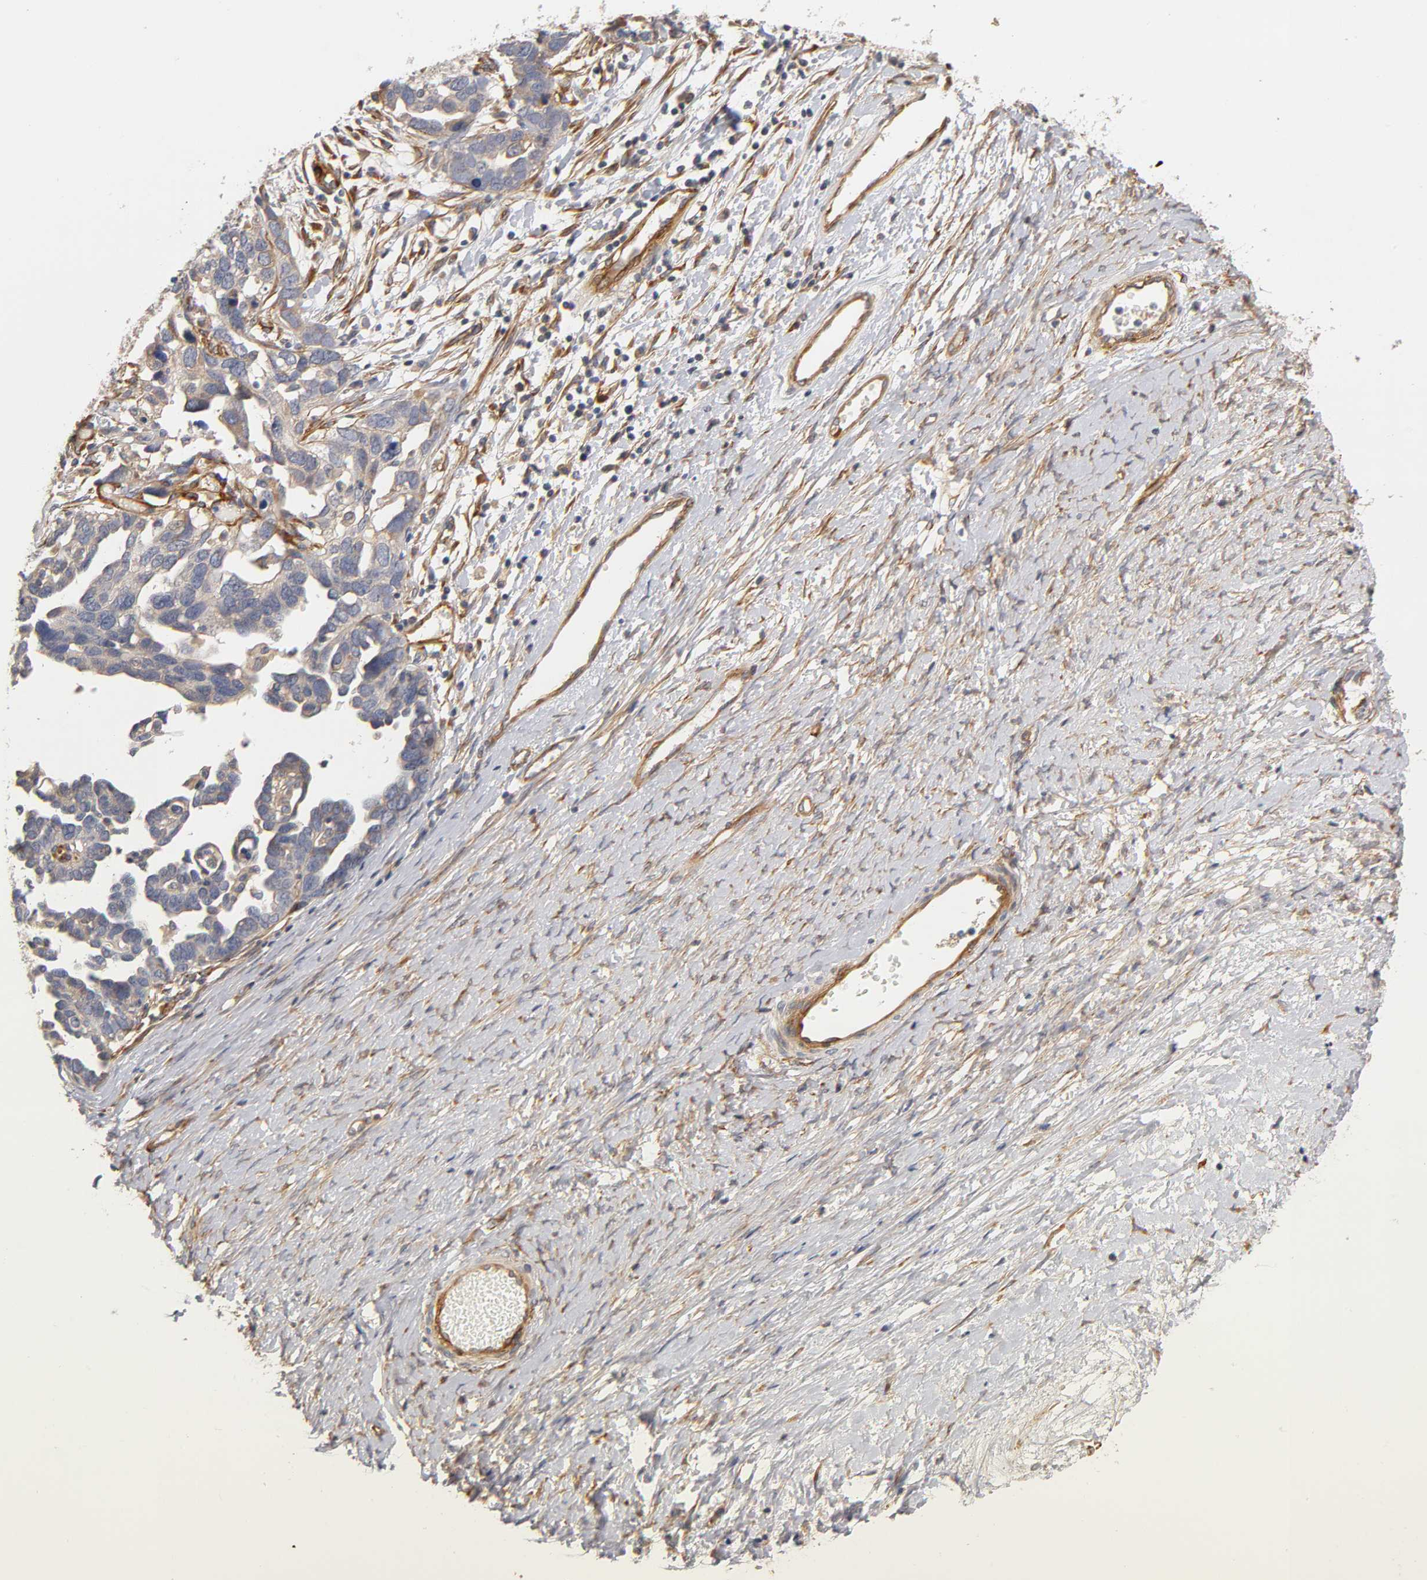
{"staining": {"intensity": "negative", "quantity": "none", "location": "none"}, "tissue": "ovarian cancer", "cell_type": "Tumor cells", "image_type": "cancer", "snomed": [{"axis": "morphology", "description": "Cystadenocarcinoma, serous, NOS"}, {"axis": "topography", "description": "Ovary"}], "caption": "Human ovarian cancer (serous cystadenocarcinoma) stained for a protein using immunohistochemistry (IHC) demonstrates no expression in tumor cells.", "gene": "LAMB1", "patient": {"sex": "female", "age": 54}}